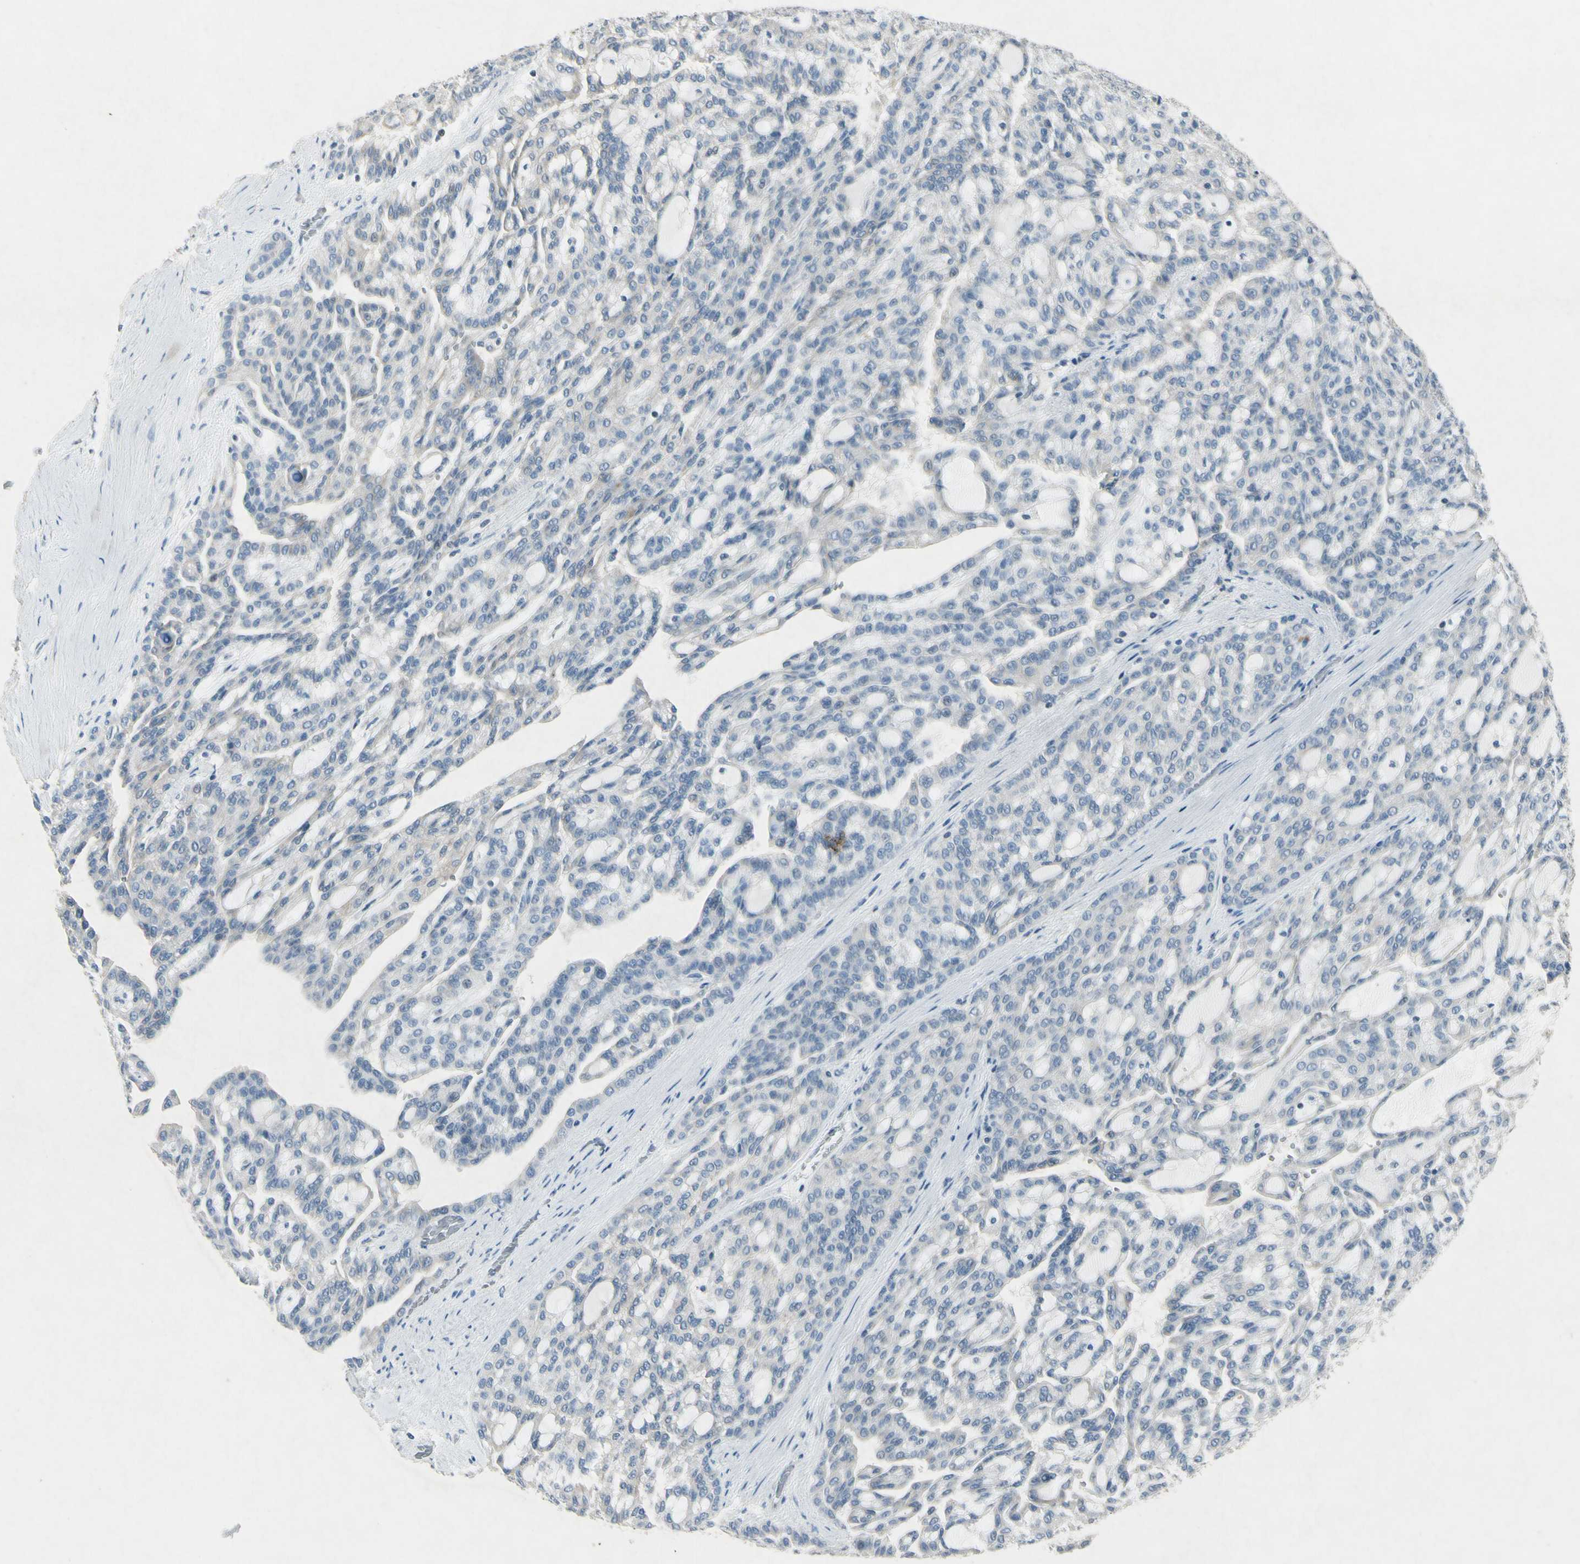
{"staining": {"intensity": "weak", "quantity": "<25%", "location": "cytoplasmic/membranous"}, "tissue": "renal cancer", "cell_type": "Tumor cells", "image_type": "cancer", "snomed": [{"axis": "morphology", "description": "Adenocarcinoma, NOS"}, {"axis": "topography", "description": "Kidney"}], "caption": "The photomicrograph exhibits no staining of tumor cells in adenocarcinoma (renal). Brightfield microscopy of immunohistochemistry (IHC) stained with DAB (3,3'-diaminobenzidine) (brown) and hematoxylin (blue), captured at high magnification.", "gene": "SNAP91", "patient": {"sex": "male", "age": 63}}